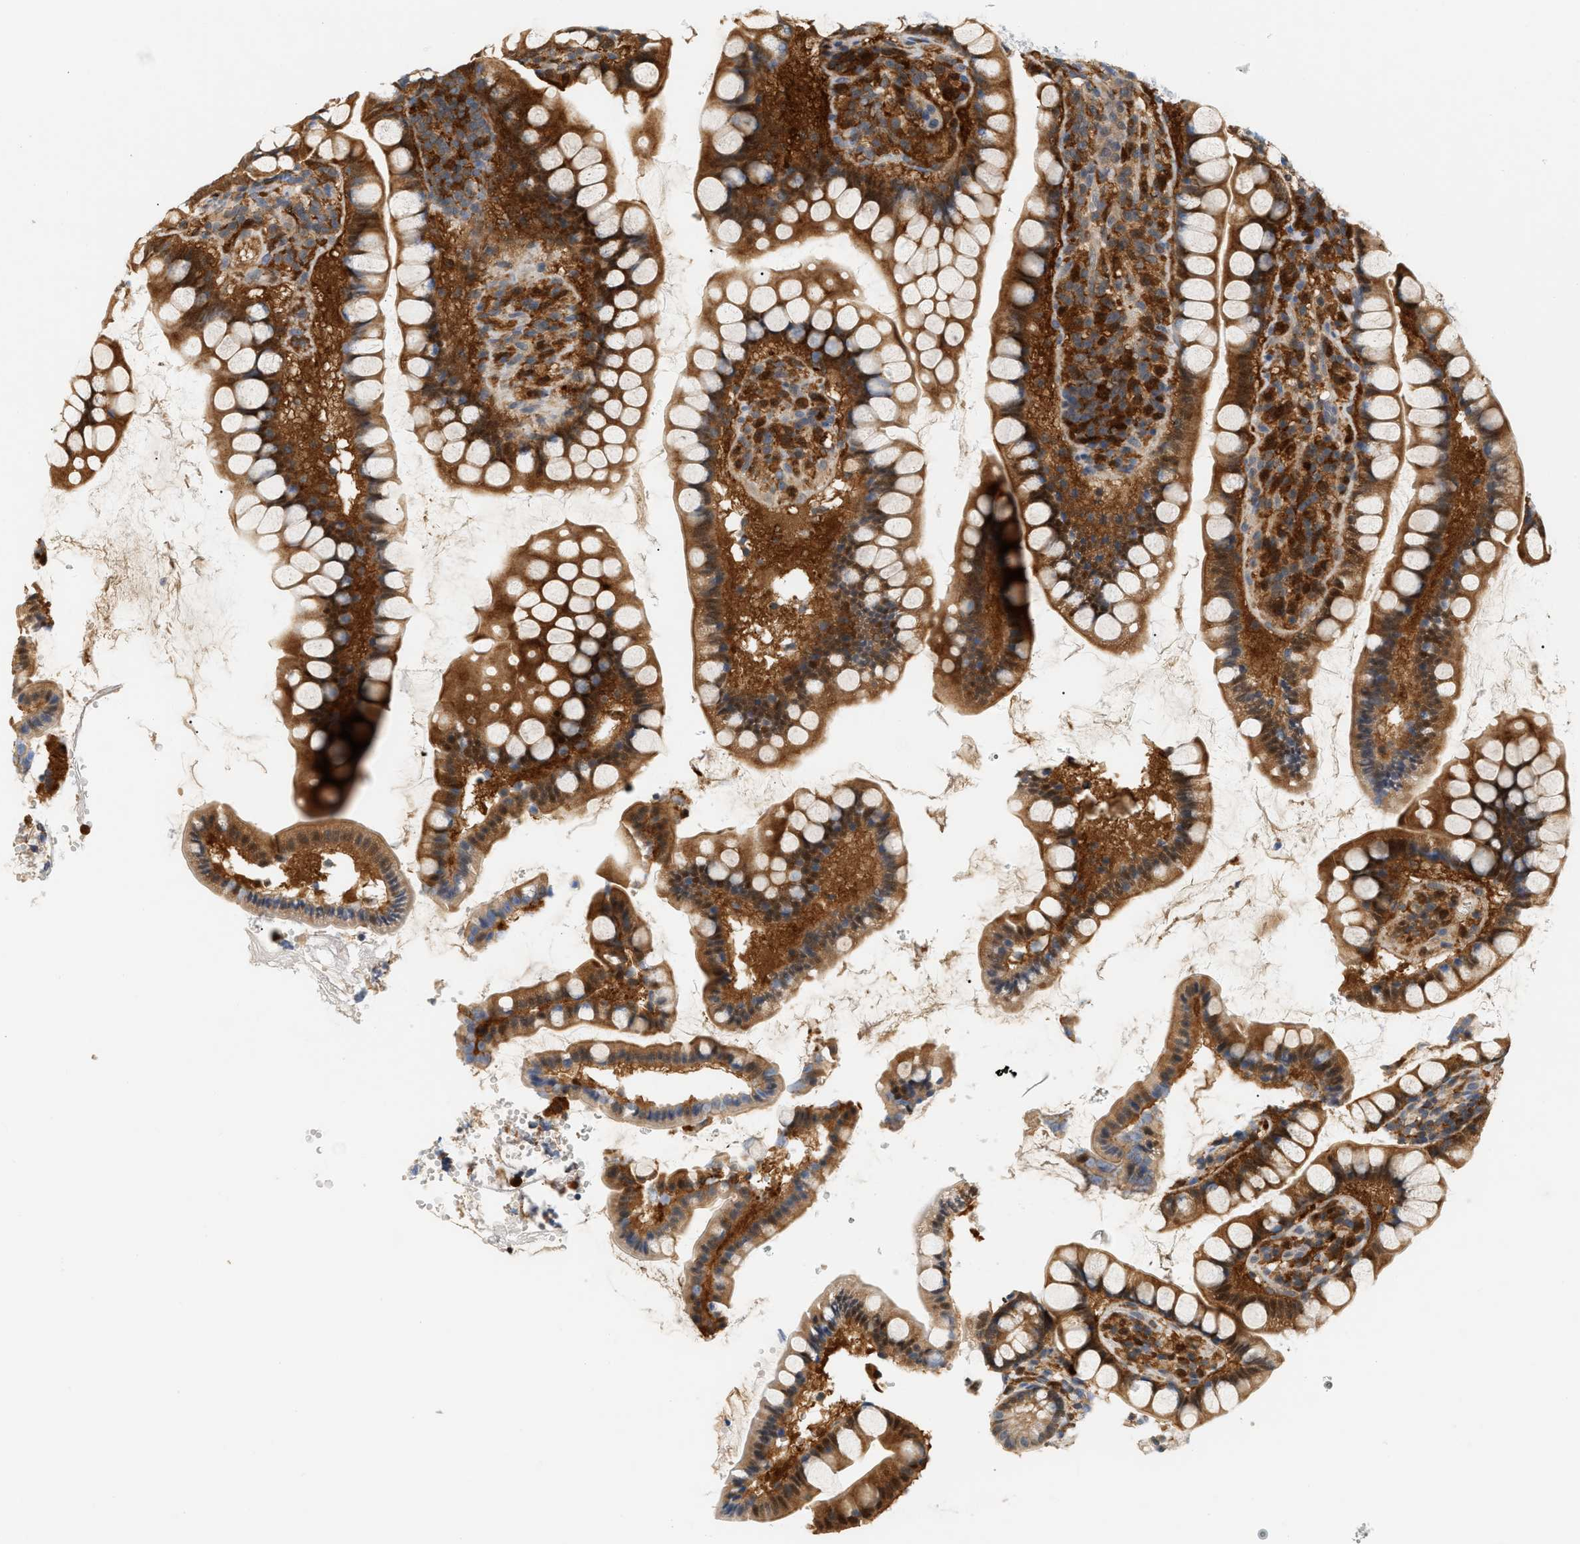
{"staining": {"intensity": "moderate", "quantity": ">75%", "location": "cytoplasmic/membranous"}, "tissue": "small intestine", "cell_type": "Glandular cells", "image_type": "normal", "snomed": [{"axis": "morphology", "description": "Normal tissue, NOS"}, {"axis": "topography", "description": "Small intestine"}], "caption": "Protein expression analysis of benign small intestine shows moderate cytoplasmic/membranous expression in about >75% of glandular cells.", "gene": "PYCARD", "patient": {"sex": "female", "age": 84}}